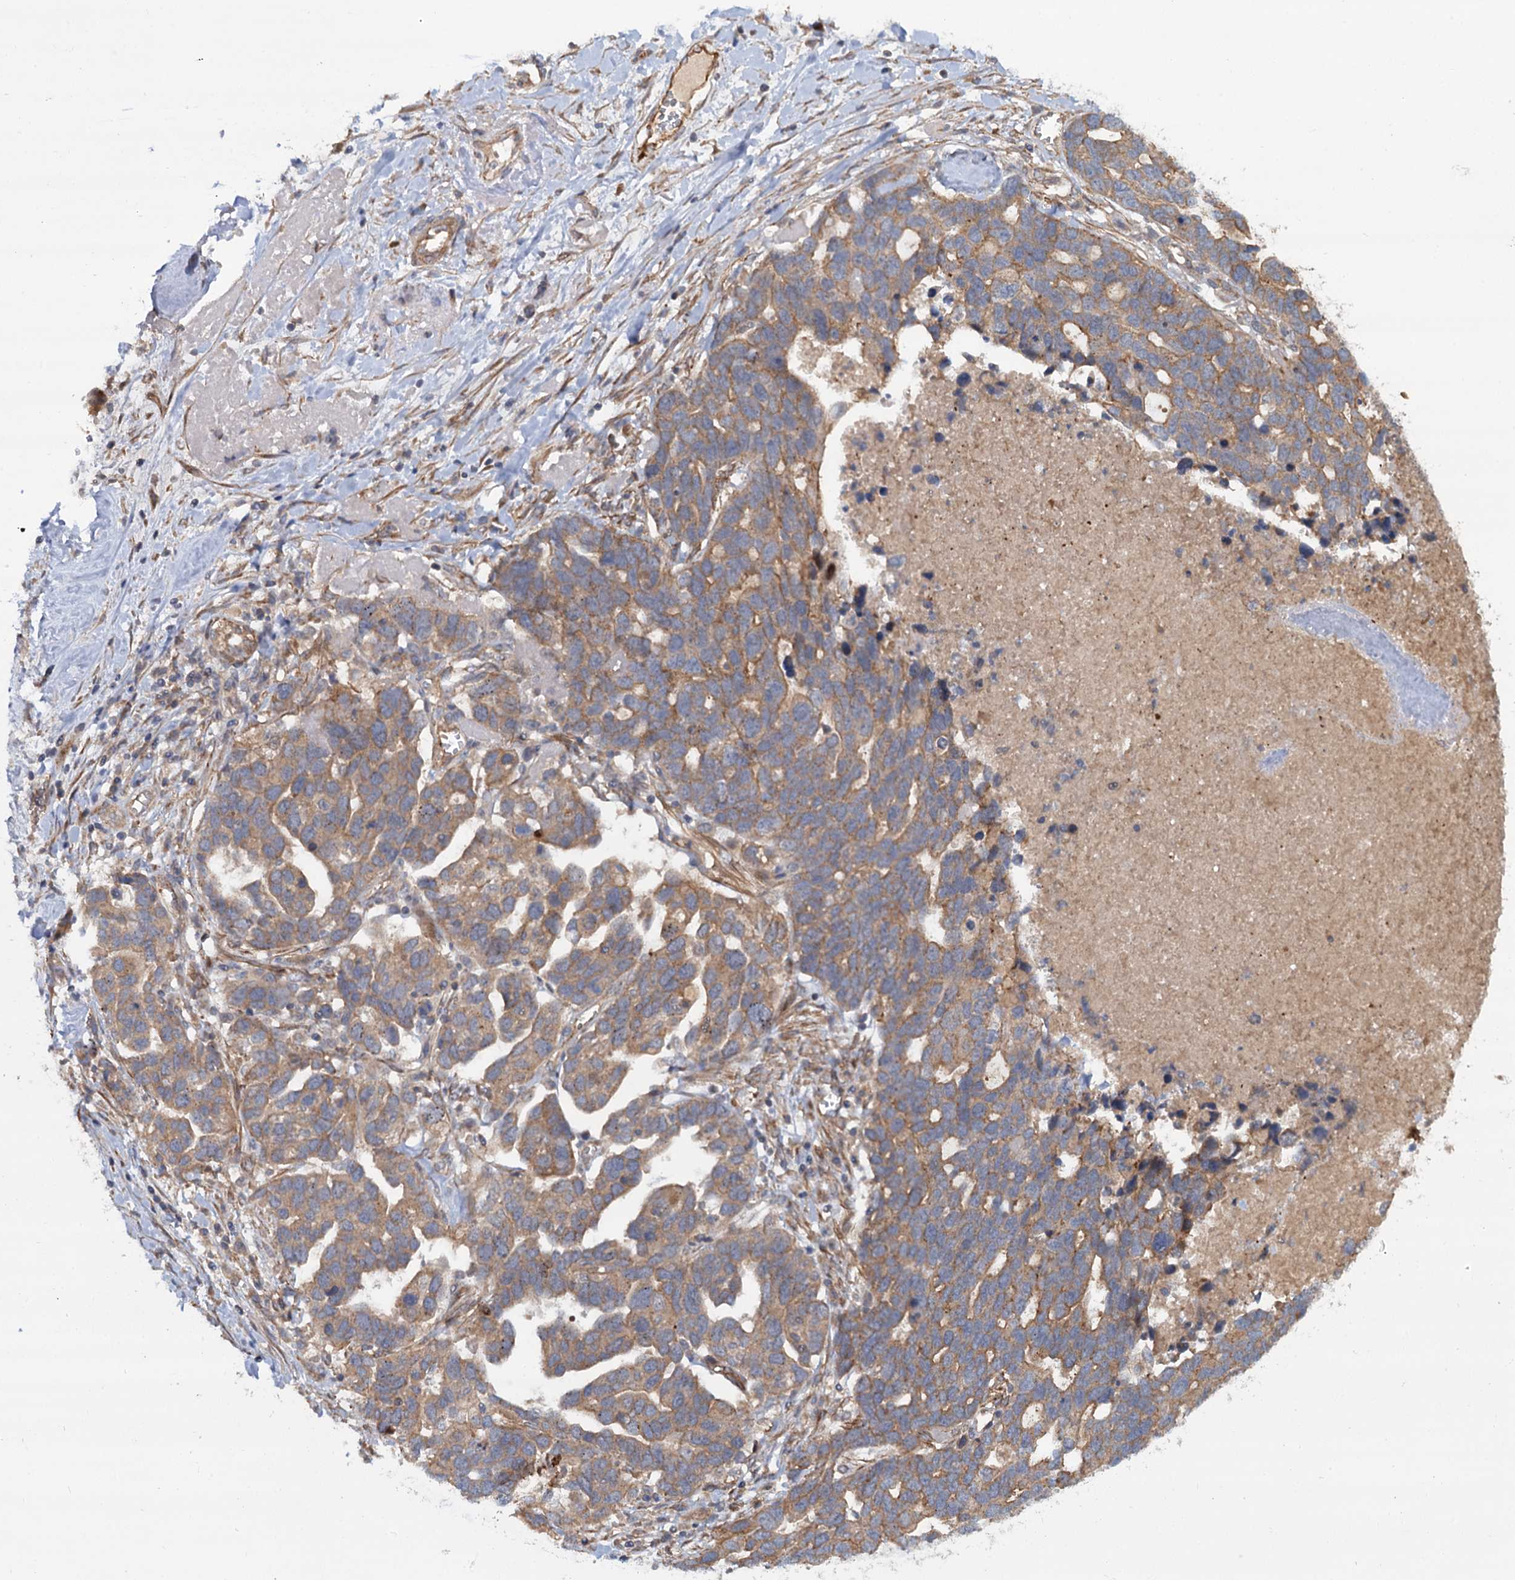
{"staining": {"intensity": "moderate", "quantity": "25%-75%", "location": "cytoplasmic/membranous"}, "tissue": "ovarian cancer", "cell_type": "Tumor cells", "image_type": "cancer", "snomed": [{"axis": "morphology", "description": "Cystadenocarcinoma, serous, NOS"}, {"axis": "topography", "description": "Ovary"}], "caption": "Protein expression analysis of ovarian serous cystadenocarcinoma reveals moderate cytoplasmic/membranous staining in approximately 25%-75% of tumor cells.", "gene": "ADGRG4", "patient": {"sex": "female", "age": 54}}